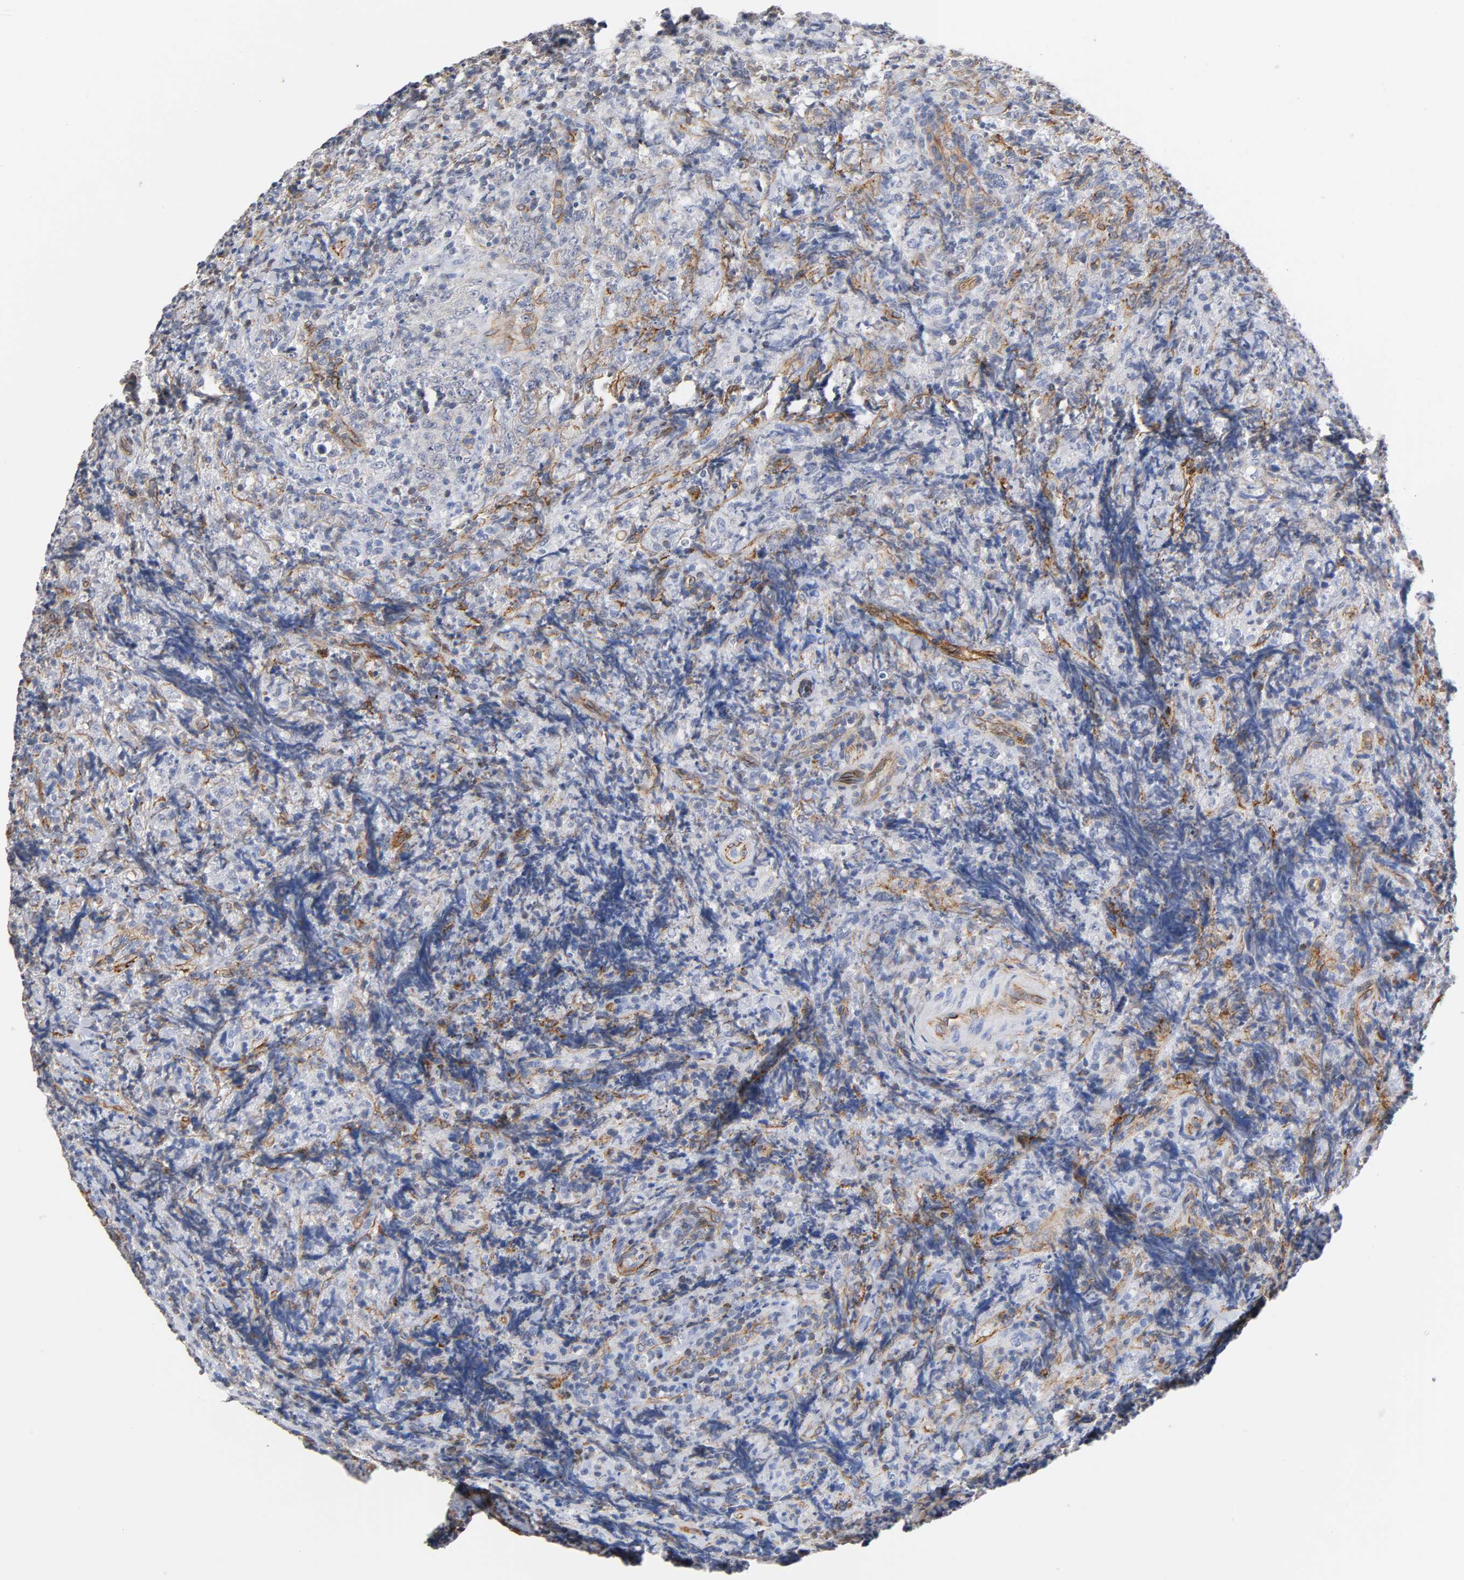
{"staining": {"intensity": "weak", "quantity": "<25%", "location": "cytoplasmic/membranous"}, "tissue": "lymphoma", "cell_type": "Tumor cells", "image_type": "cancer", "snomed": [{"axis": "morphology", "description": "Malignant lymphoma, non-Hodgkin's type, High grade"}, {"axis": "topography", "description": "Tonsil"}], "caption": "Tumor cells are negative for brown protein staining in malignant lymphoma, non-Hodgkin's type (high-grade).", "gene": "SPTAN1", "patient": {"sex": "female", "age": 36}}